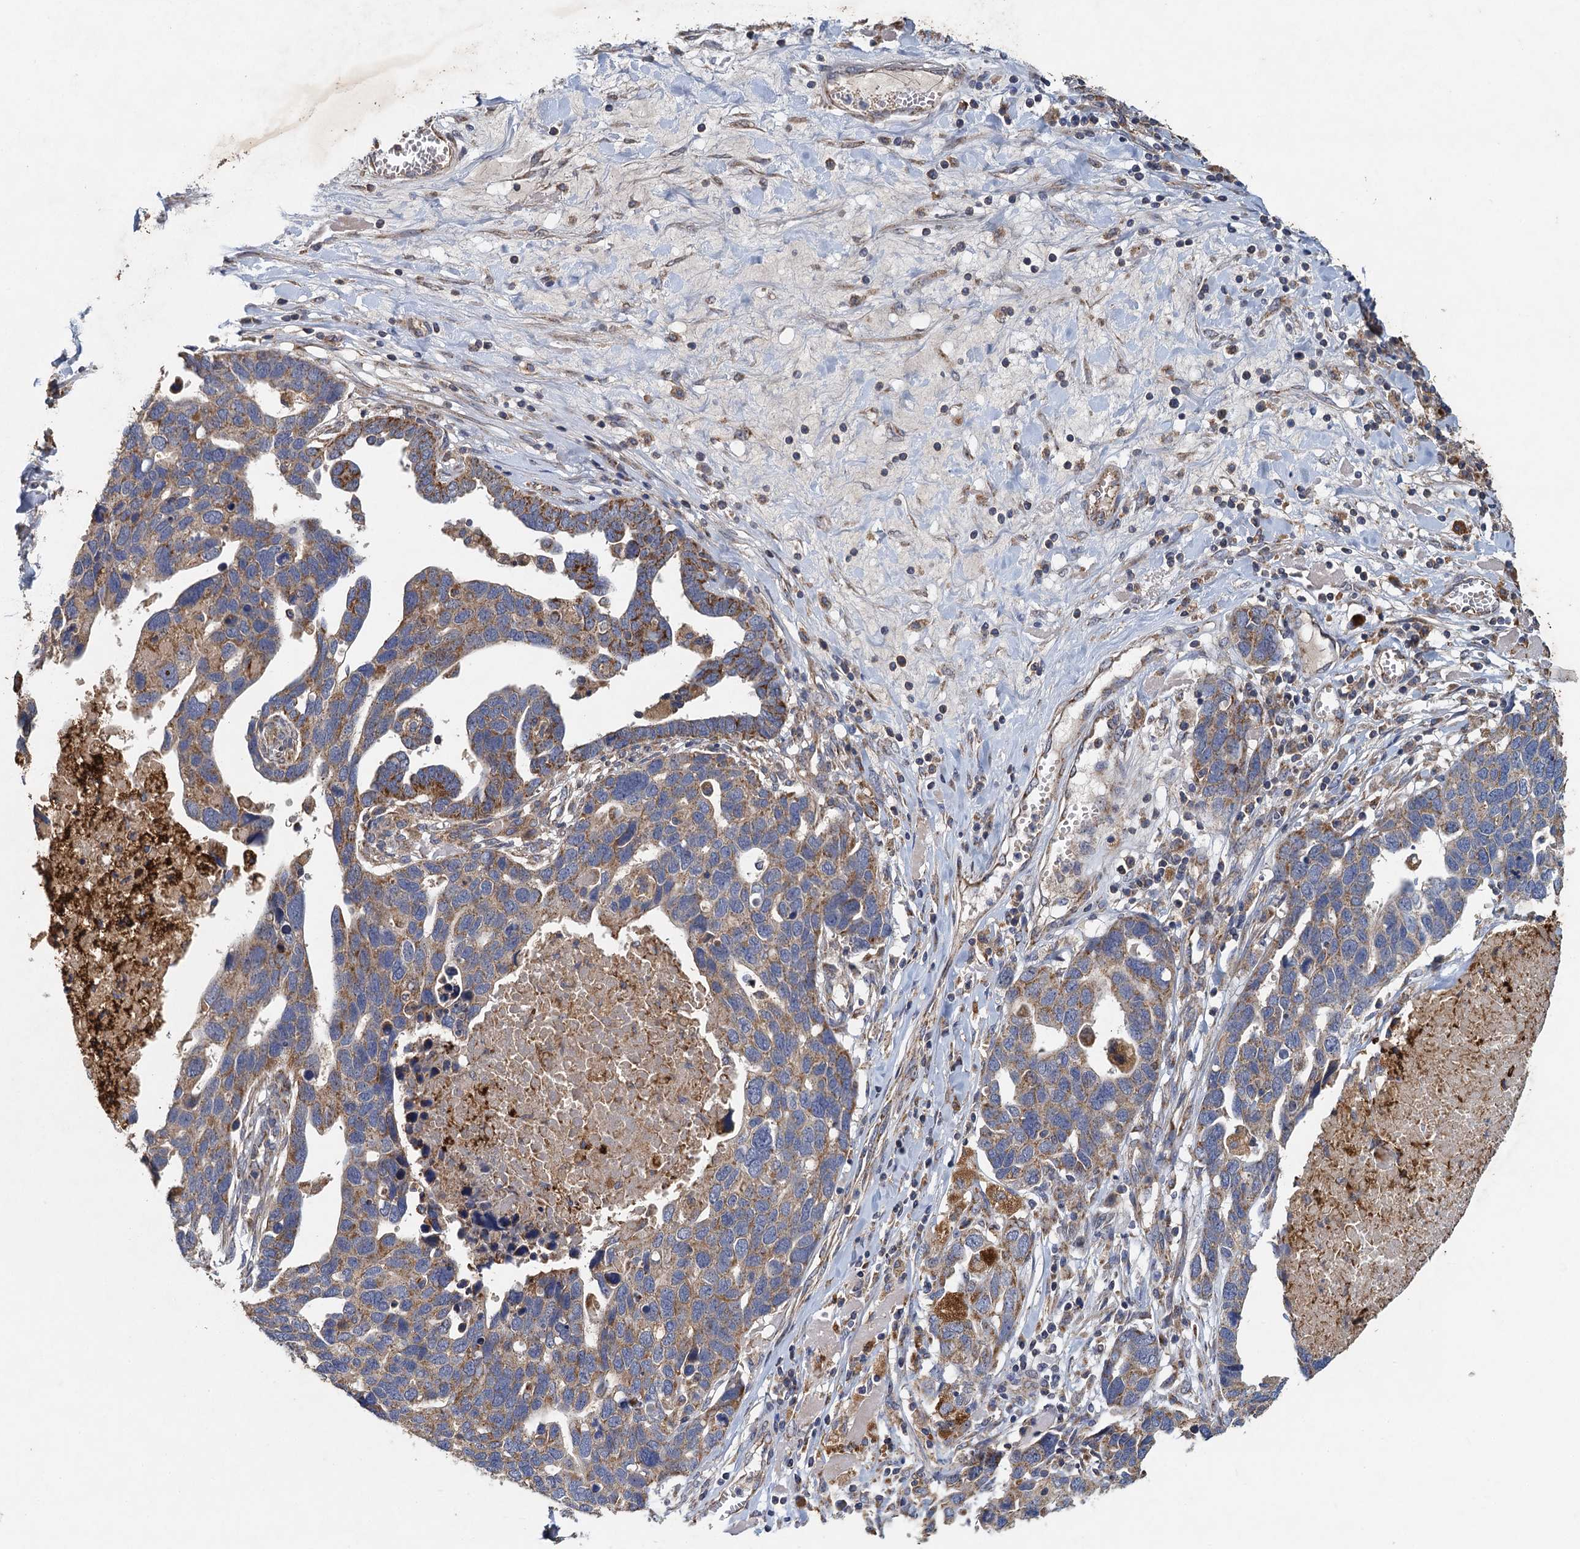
{"staining": {"intensity": "moderate", "quantity": ">75%", "location": "cytoplasmic/membranous"}, "tissue": "ovarian cancer", "cell_type": "Tumor cells", "image_type": "cancer", "snomed": [{"axis": "morphology", "description": "Cystadenocarcinoma, serous, NOS"}, {"axis": "topography", "description": "Ovary"}], "caption": "Immunohistochemistry (IHC) staining of ovarian cancer (serous cystadenocarcinoma), which reveals medium levels of moderate cytoplasmic/membranous expression in about >75% of tumor cells indicating moderate cytoplasmic/membranous protein expression. The staining was performed using DAB (3,3'-diaminobenzidine) (brown) for protein detection and nuclei were counterstained in hematoxylin (blue).", "gene": "BCS1L", "patient": {"sex": "female", "age": 54}}